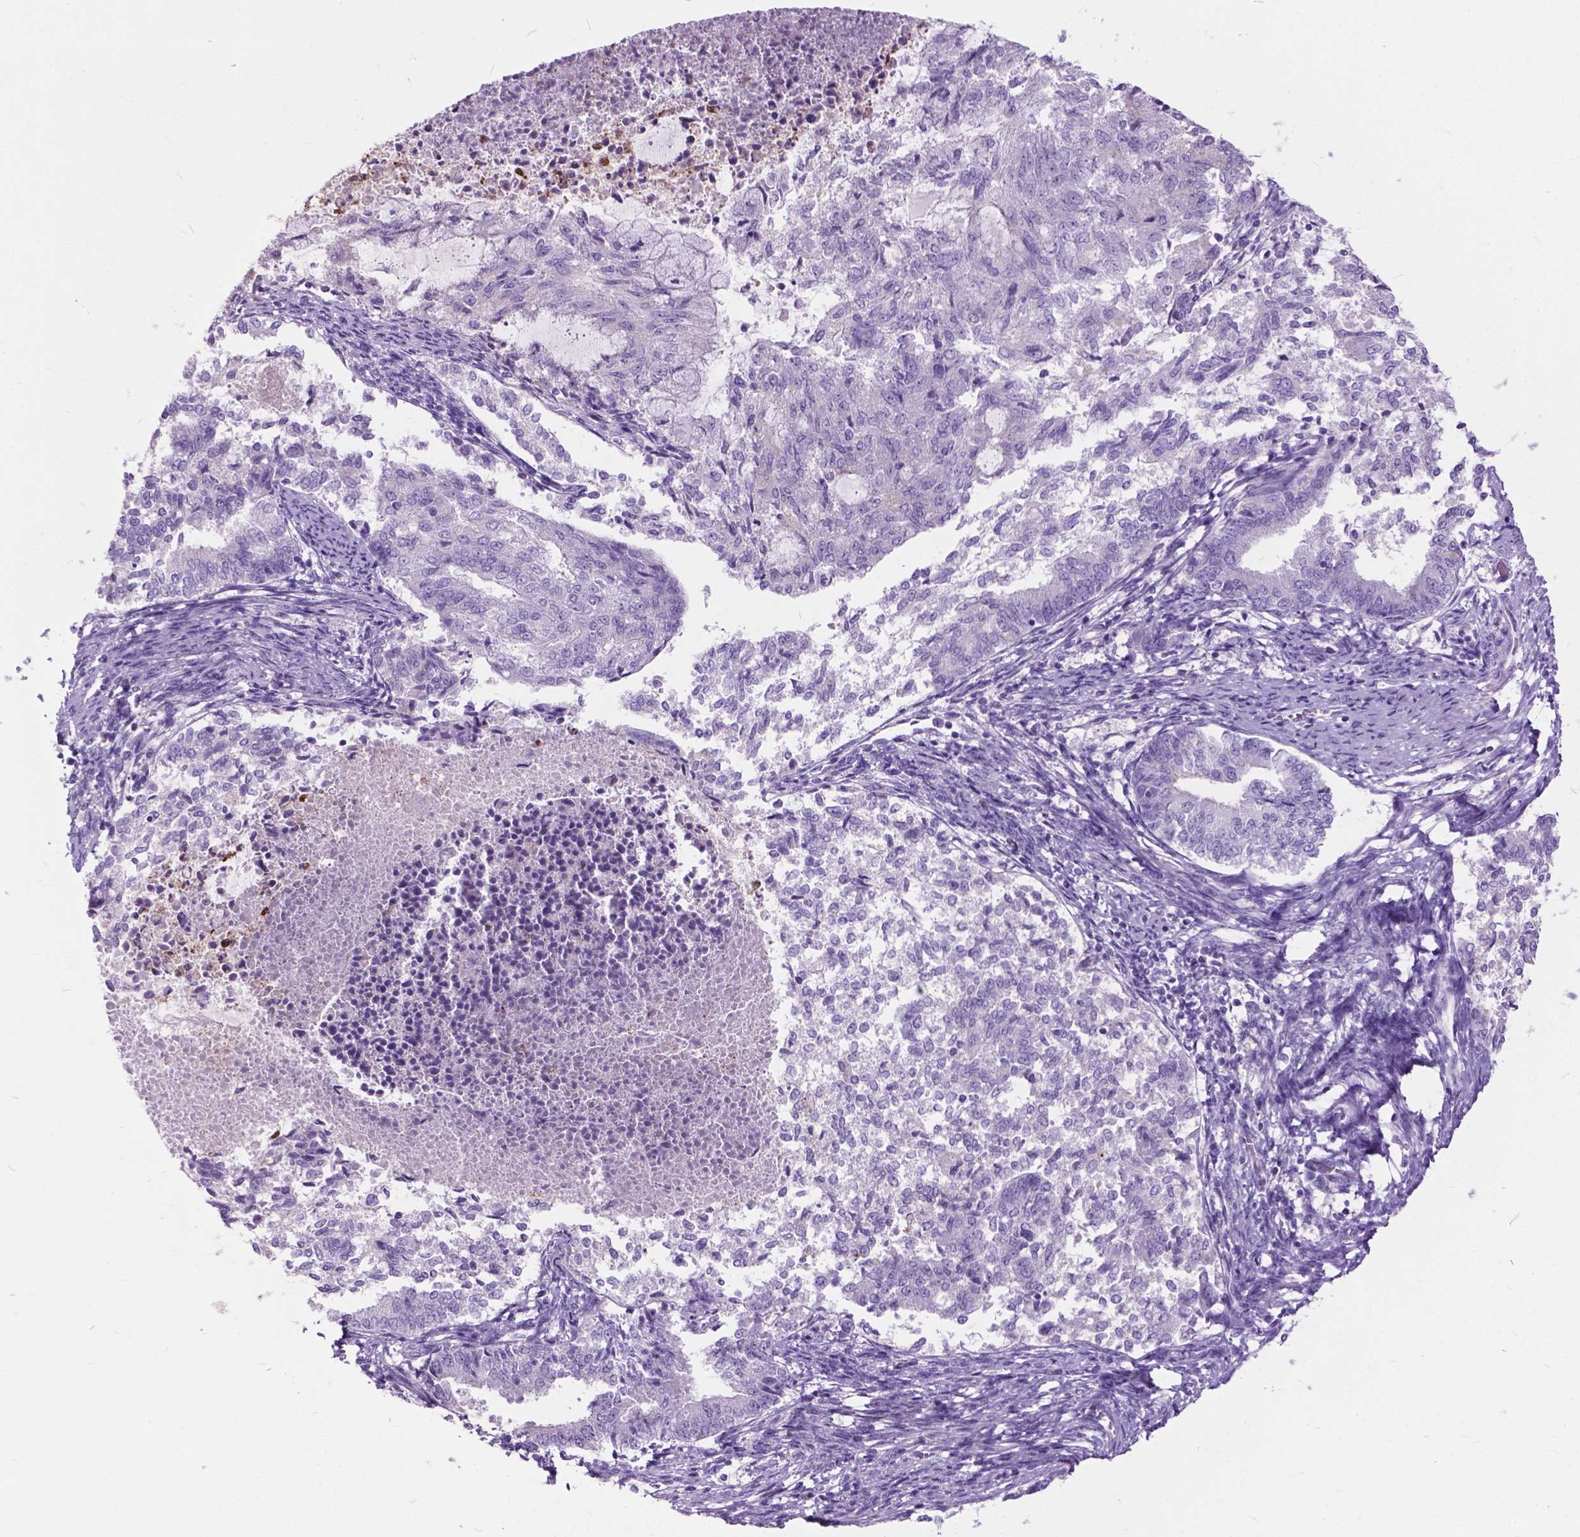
{"staining": {"intensity": "negative", "quantity": "none", "location": "none"}, "tissue": "endometrial cancer", "cell_type": "Tumor cells", "image_type": "cancer", "snomed": [{"axis": "morphology", "description": "Adenocarcinoma, NOS"}, {"axis": "topography", "description": "Endometrium"}], "caption": "Tumor cells are negative for brown protein staining in endometrial cancer. The staining was performed using DAB to visualize the protein expression in brown, while the nuclei were stained in blue with hematoxylin (Magnification: 20x).", "gene": "PRR35", "patient": {"sex": "female", "age": 65}}